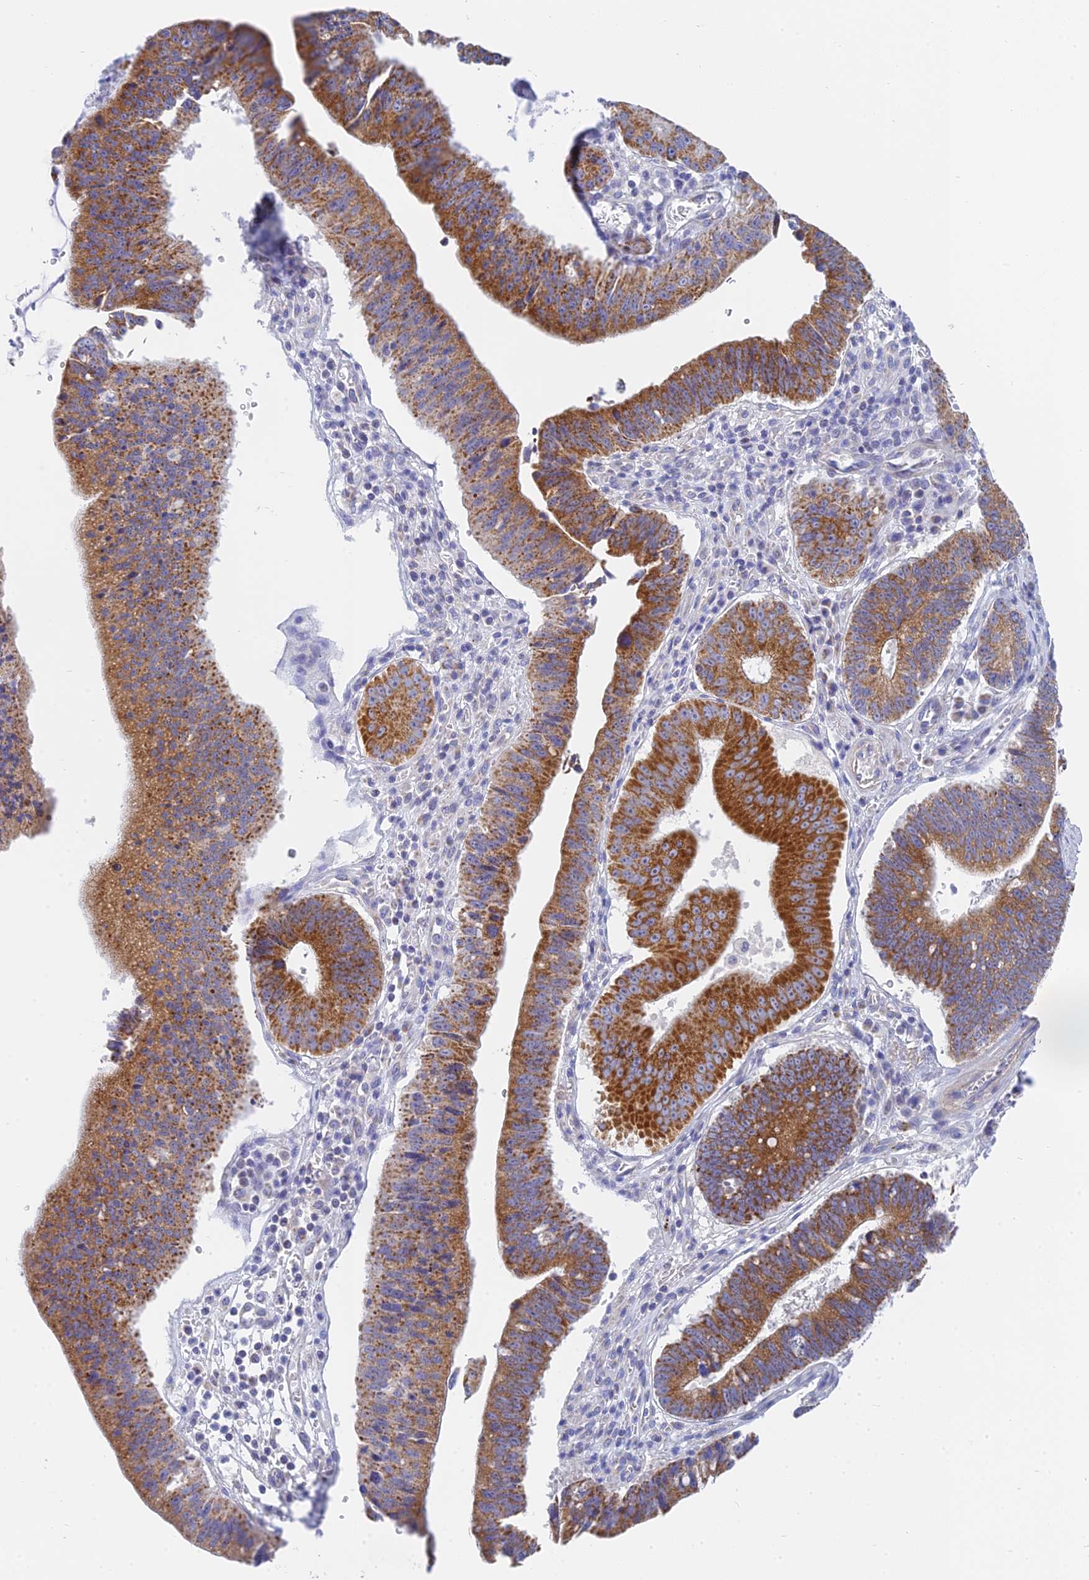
{"staining": {"intensity": "moderate", "quantity": ">75%", "location": "cytoplasmic/membranous"}, "tissue": "stomach cancer", "cell_type": "Tumor cells", "image_type": "cancer", "snomed": [{"axis": "morphology", "description": "Adenocarcinoma, NOS"}, {"axis": "topography", "description": "Stomach"}], "caption": "Human adenocarcinoma (stomach) stained with a protein marker exhibits moderate staining in tumor cells.", "gene": "MRPL15", "patient": {"sex": "male", "age": 59}}